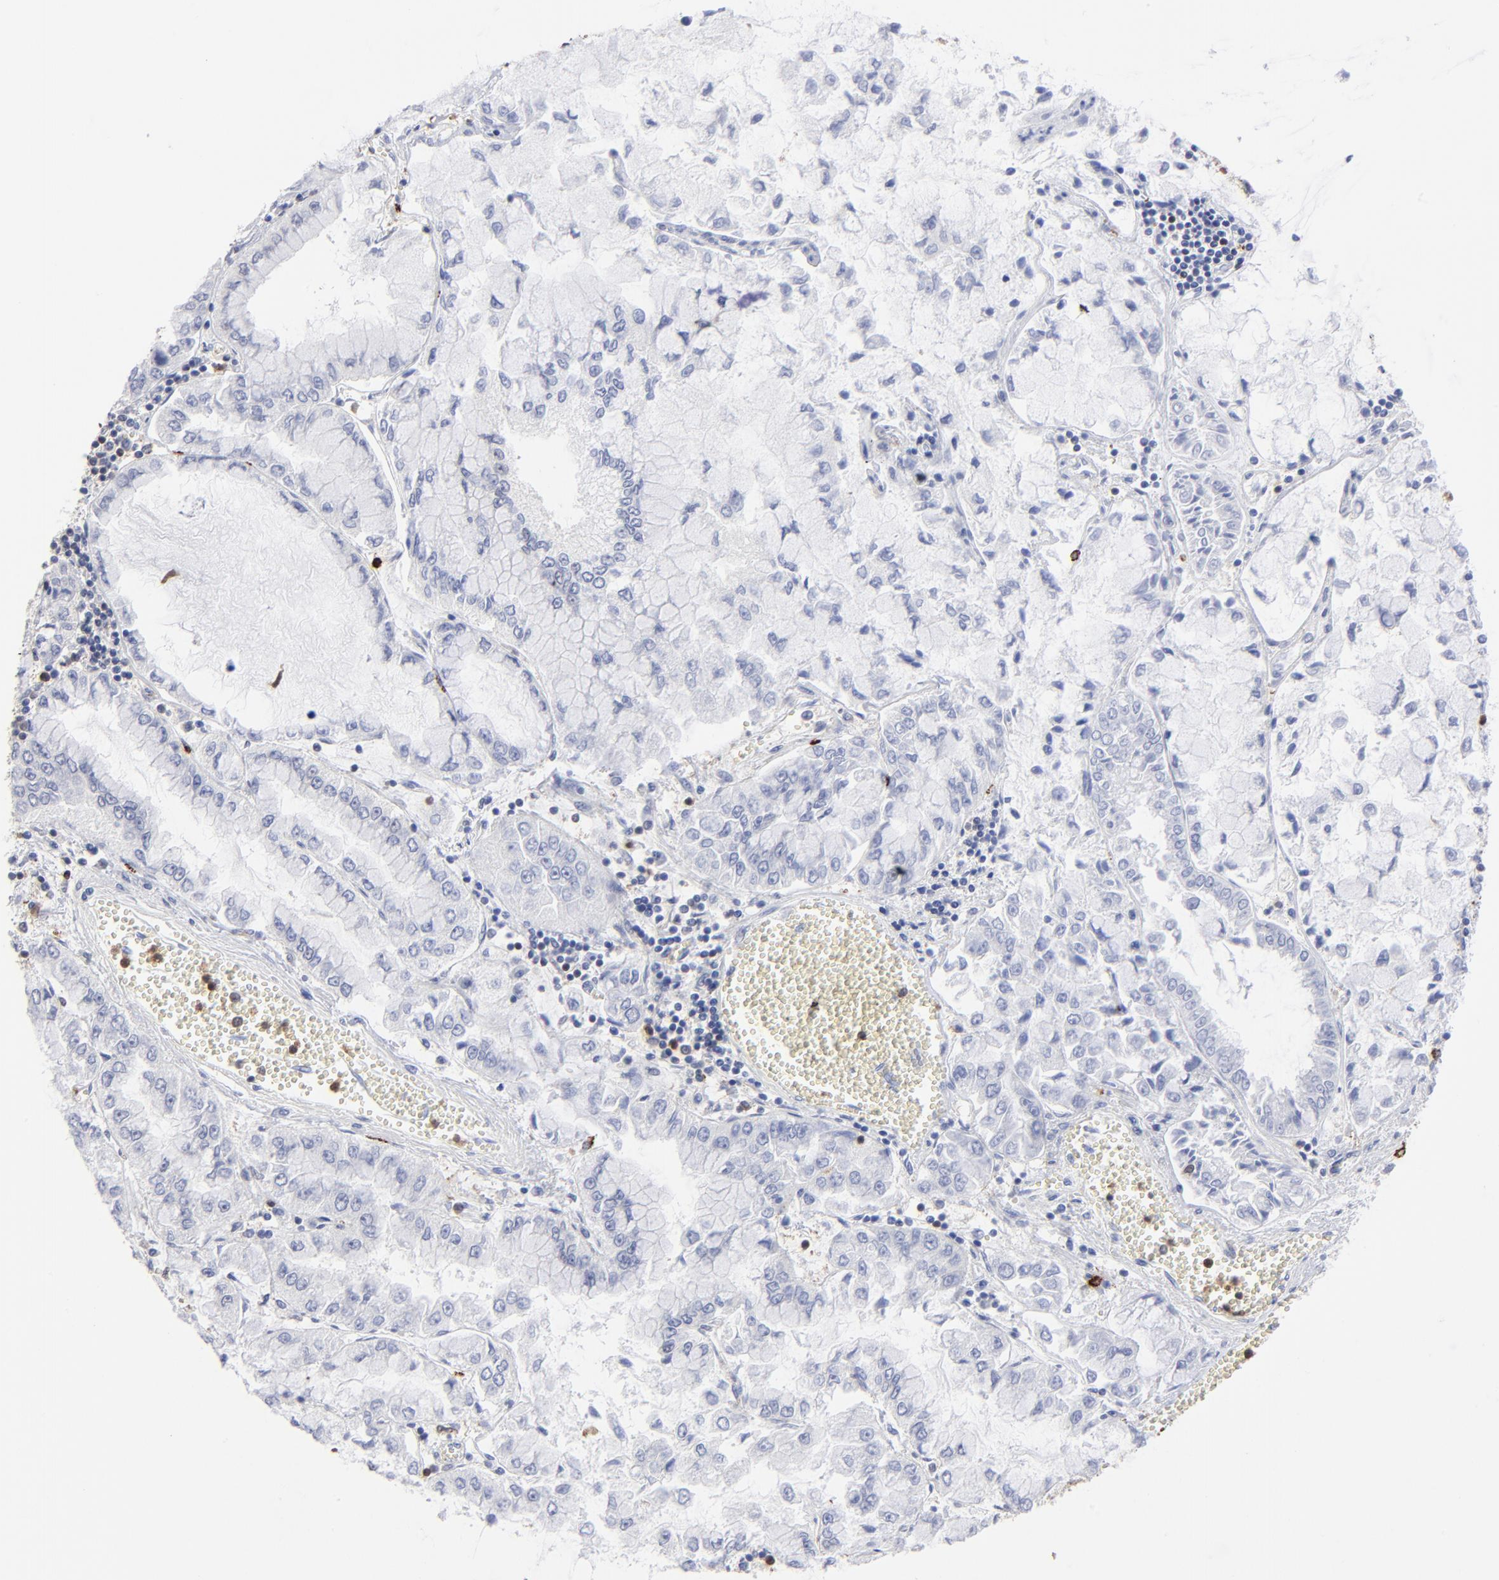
{"staining": {"intensity": "negative", "quantity": "none", "location": "none"}, "tissue": "liver cancer", "cell_type": "Tumor cells", "image_type": "cancer", "snomed": [{"axis": "morphology", "description": "Cholangiocarcinoma"}, {"axis": "topography", "description": "Liver"}], "caption": "Immunohistochemistry image of human liver cancer (cholangiocarcinoma) stained for a protein (brown), which demonstrates no positivity in tumor cells.", "gene": "TBXT", "patient": {"sex": "female", "age": 79}}